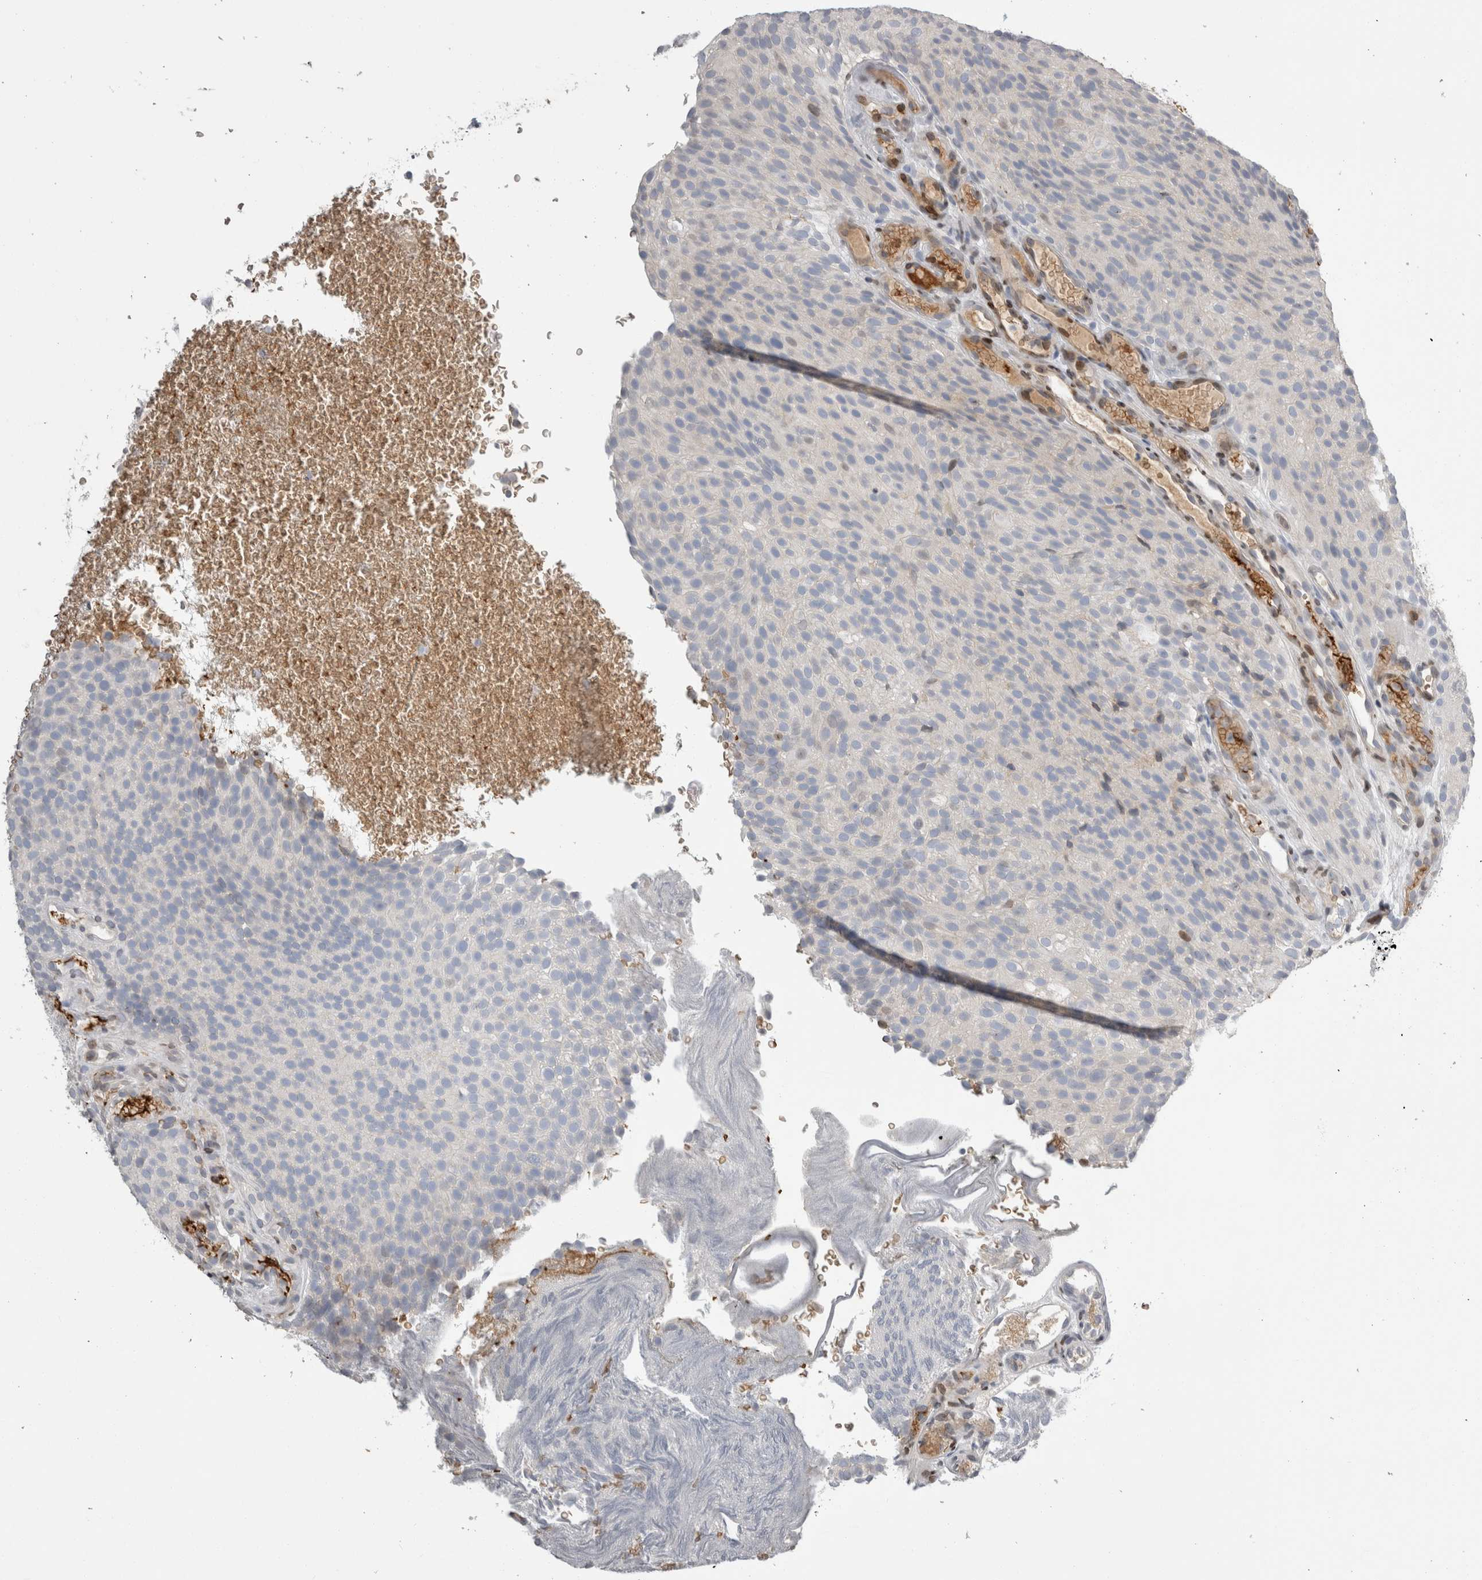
{"staining": {"intensity": "negative", "quantity": "none", "location": "none"}, "tissue": "urothelial cancer", "cell_type": "Tumor cells", "image_type": "cancer", "snomed": [{"axis": "morphology", "description": "Urothelial carcinoma, Low grade"}, {"axis": "topography", "description": "Urinary bladder"}], "caption": "Immunohistochemistry micrograph of low-grade urothelial carcinoma stained for a protein (brown), which displays no expression in tumor cells. (Brightfield microscopy of DAB immunohistochemistry at high magnification).", "gene": "DMTN", "patient": {"sex": "male", "age": 78}}